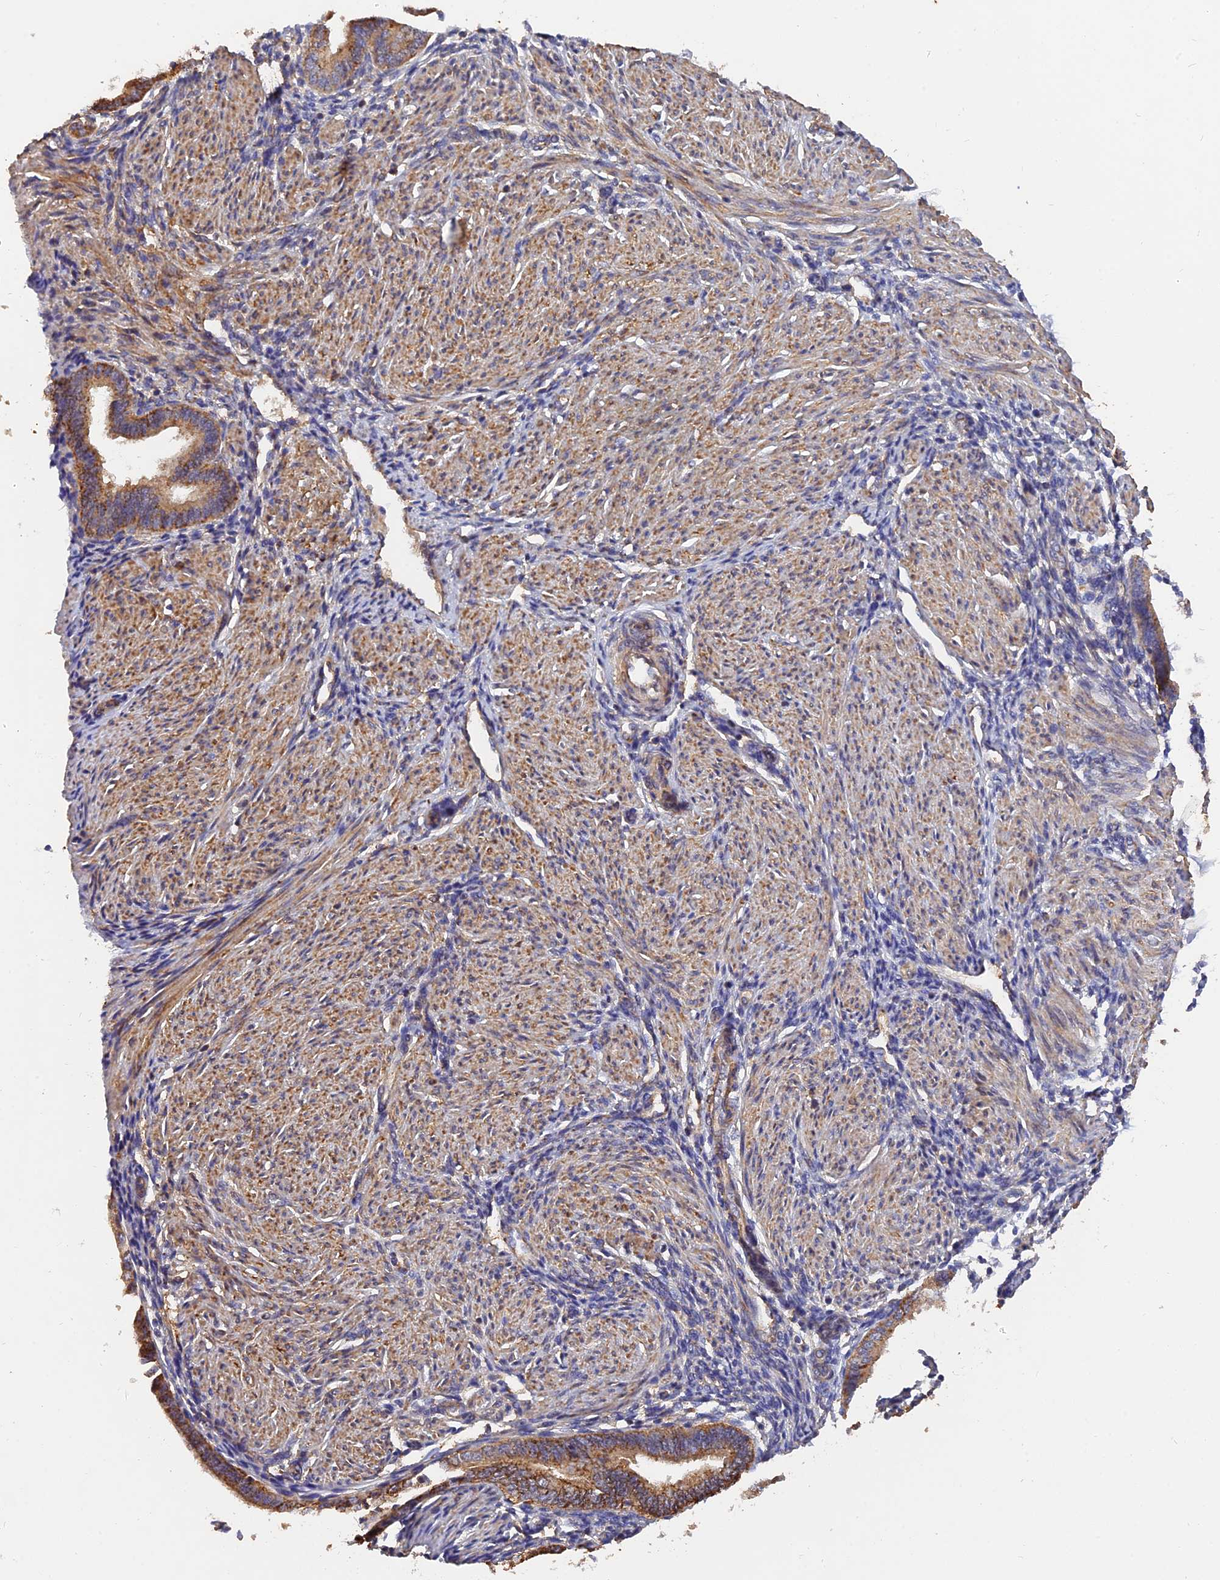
{"staining": {"intensity": "negative", "quantity": "none", "location": "none"}, "tissue": "endometrium", "cell_type": "Cells in endometrial stroma", "image_type": "normal", "snomed": [{"axis": "morphology", "description": "Normal tissue, NOS"}, {"axis": "topography", "description": "Endometrium"}], "caption": "DAB immunohistochemical staining of benign human endometrium shows no significant staining in cells in endometrial stroma.", "gene": "SLC38A11", "patient": {"sex": "female", "age": 53}}